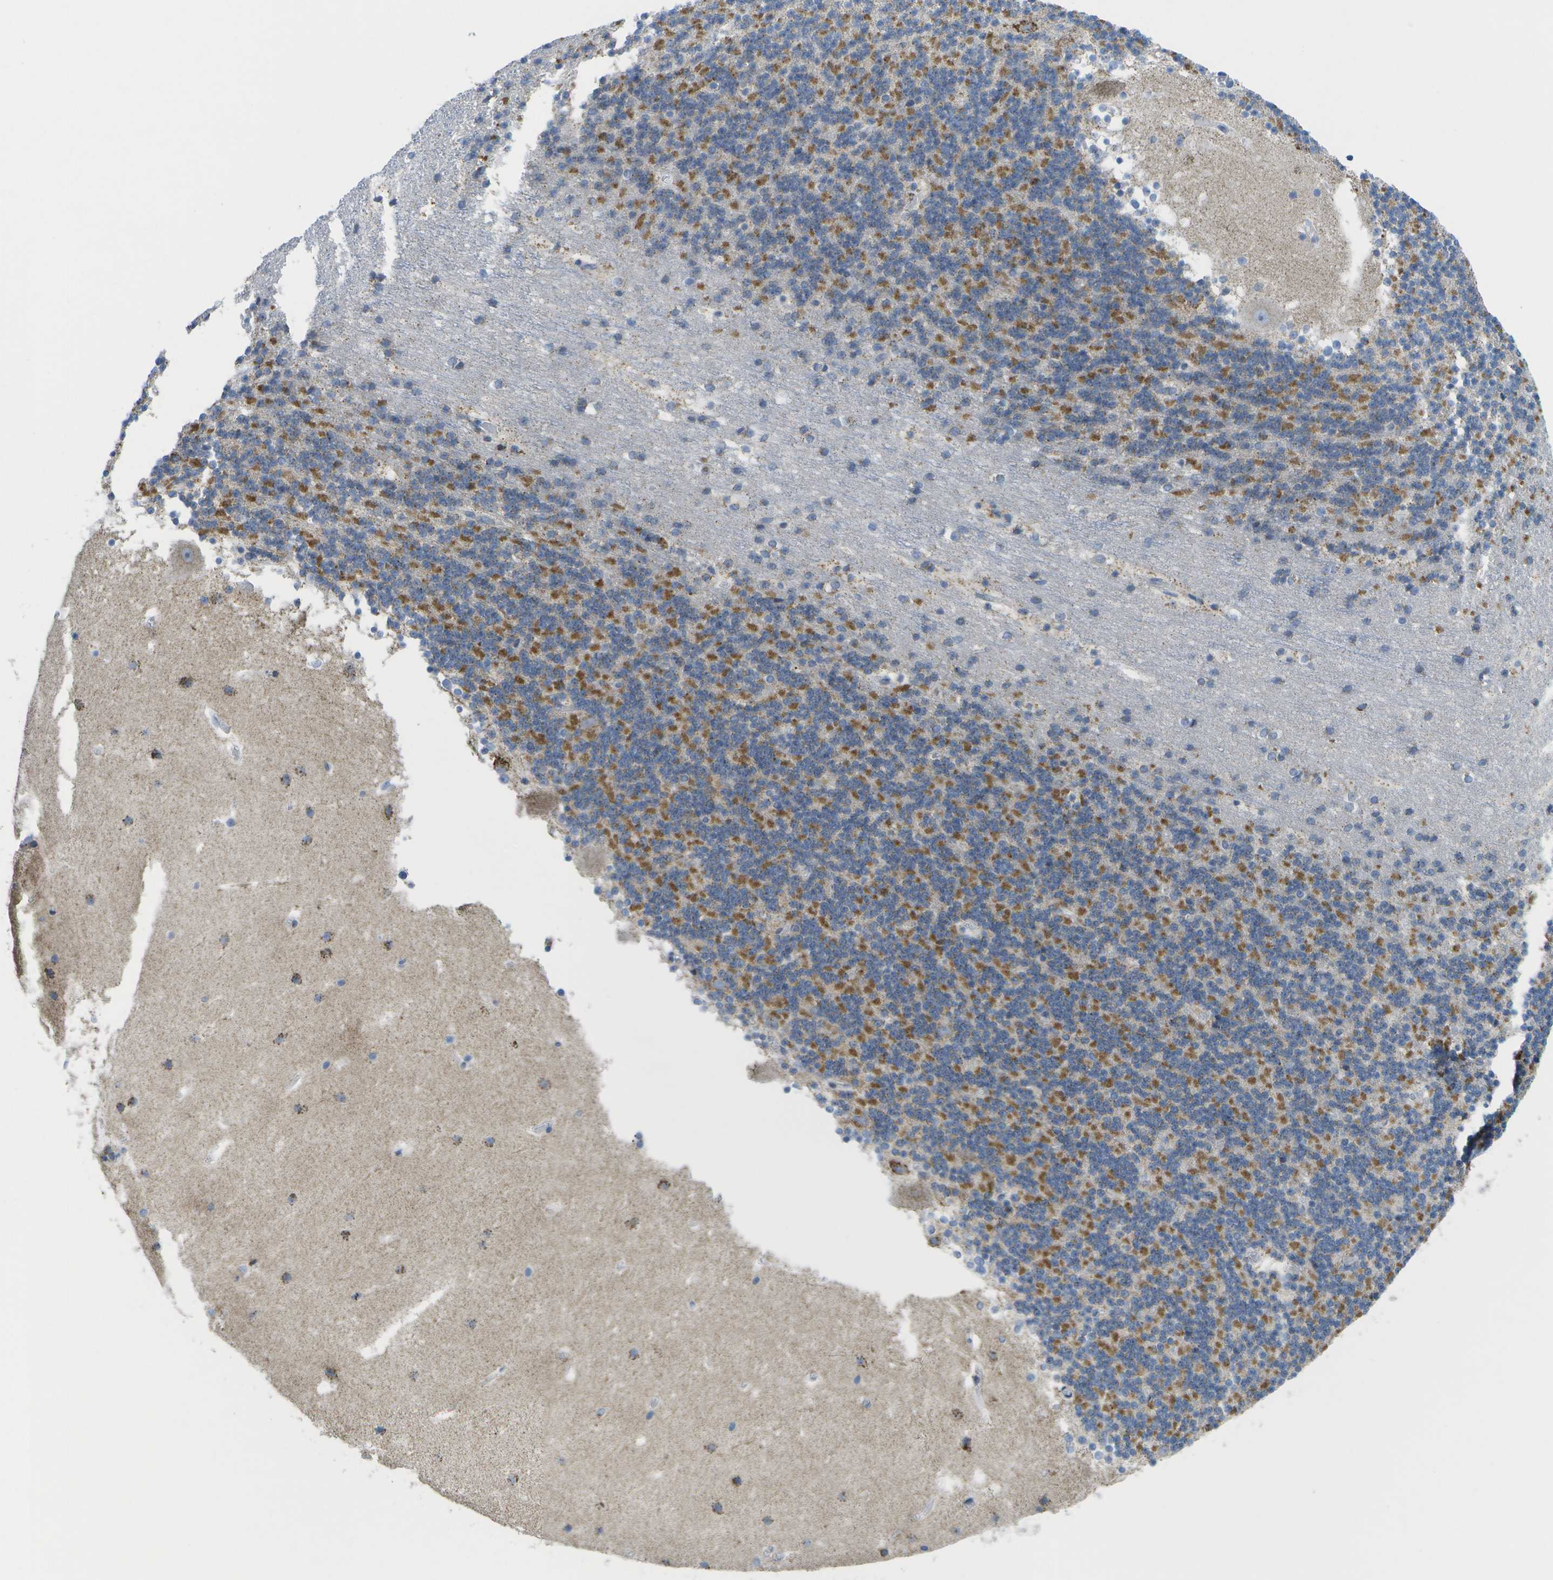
{"staining": {"intensity": "moderate", "quantity": "25%-75%", "location": "cytoplasmic/membranous"}, "tissue": "cerebellum", "cell_type": "Cells in granular layer", "image_type": "normal", "snomed": [{"axis": "morphology", "description": "Normal tissue, NOS"}, {"axis": "topography", "description": "Cerebellum"}], "caption": "Protein expression analysis of benign human cerebellum reveals moderate cytoplasmic/membranous expression in about 25%-75% of cells in granular layer. (brown staining indicates protein expression, while blue staining denotes nuclei).", "gene": "TMEM223", "patient": {"sex": "male", "age": 45}}